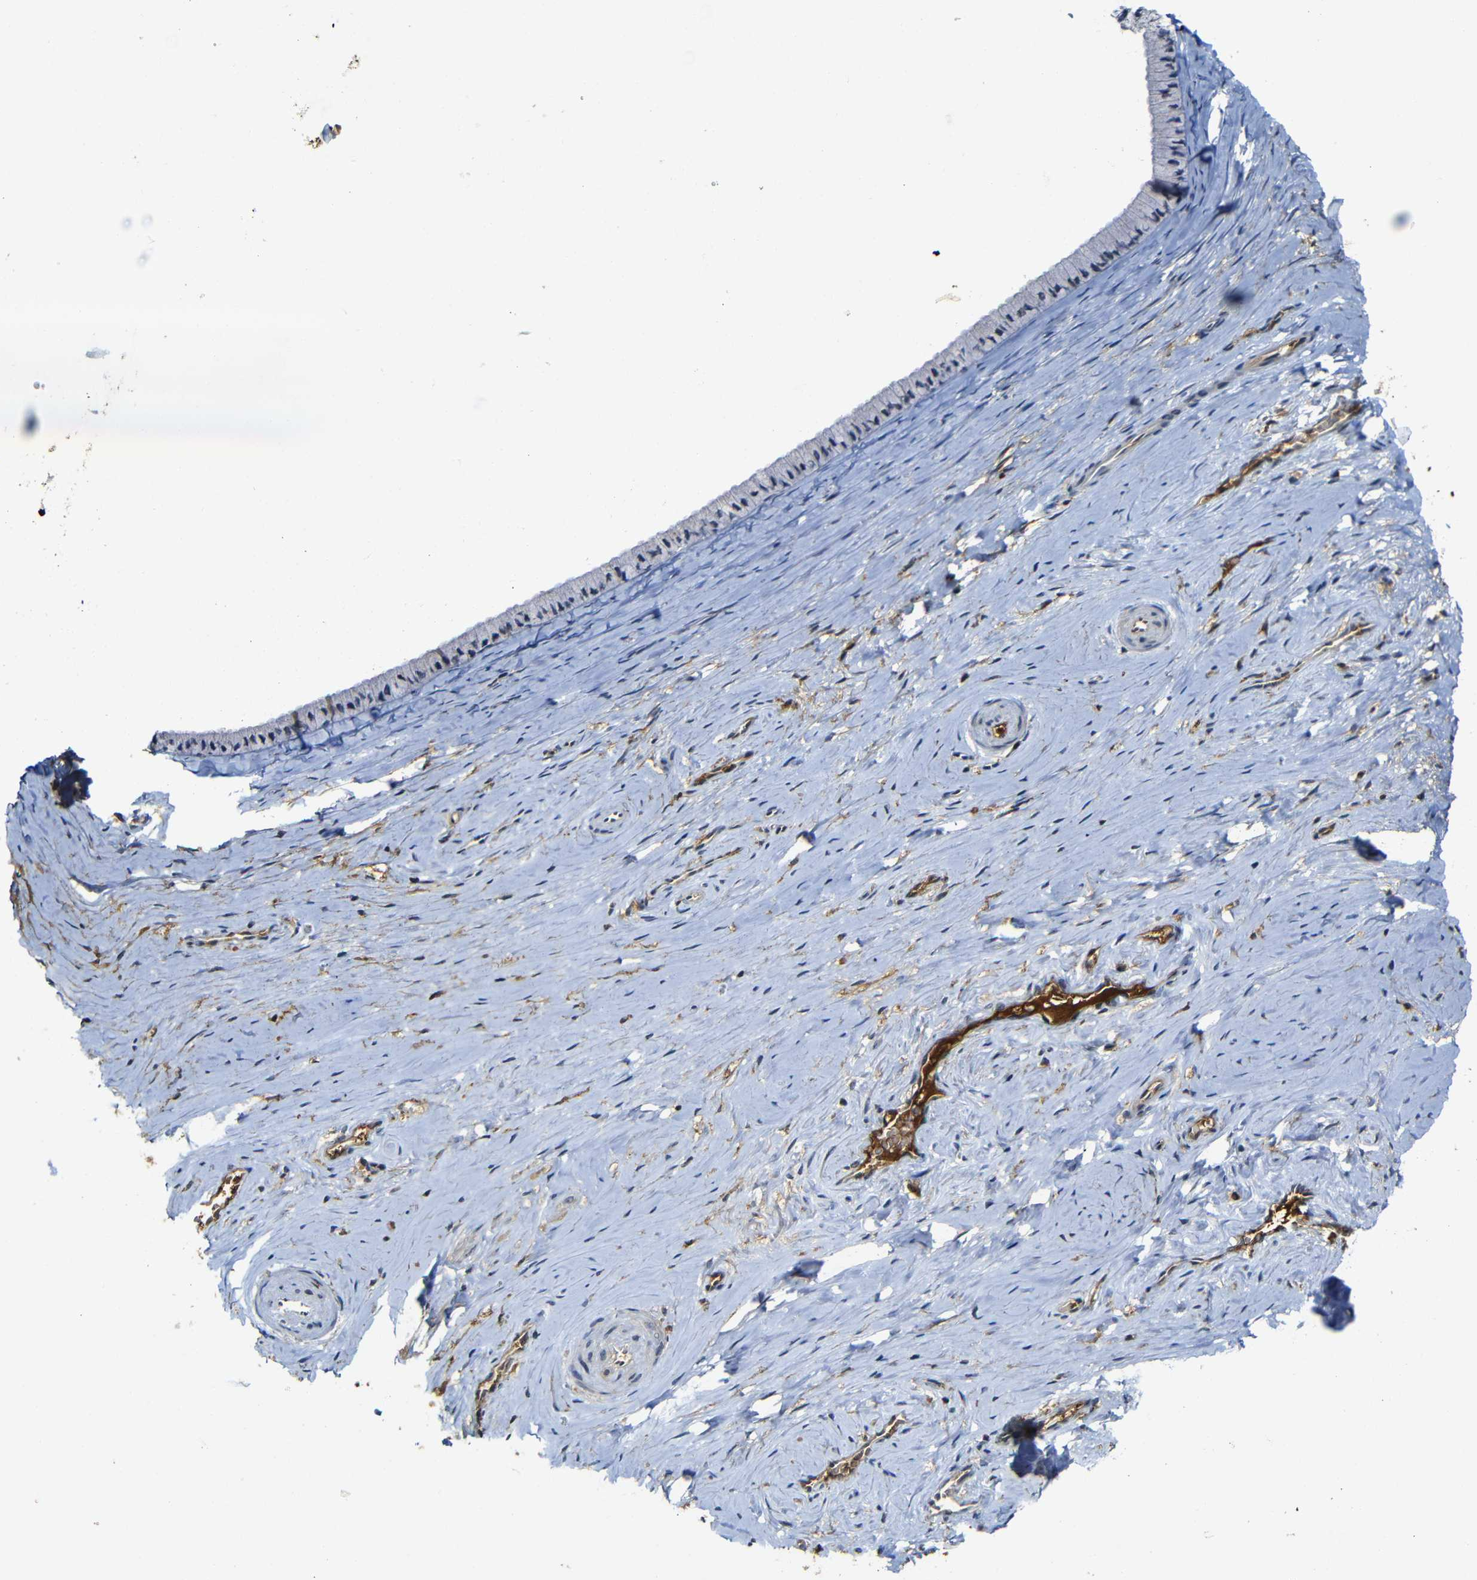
{"staining": {"intensity": "weak", "quantity": "25%-75%", "location": "nuclear"}, "tissue": "cervix", "cell_type": "Glandular cells", "image_type": "normal", "snomed": [{"axis": "morphology", "description": "Normal tissue, NOS"}, {"axis": "topography", "description": "Cervix"}], "caption": "Immunohistochemistry micrograph of benign human cervix stained for a protein (brown), which displays low levels of weak nuclear staining in approximately 25%-75% of glandular cells.", "gene": "MYC", "patient": {"sex": "female", "age": 39}}